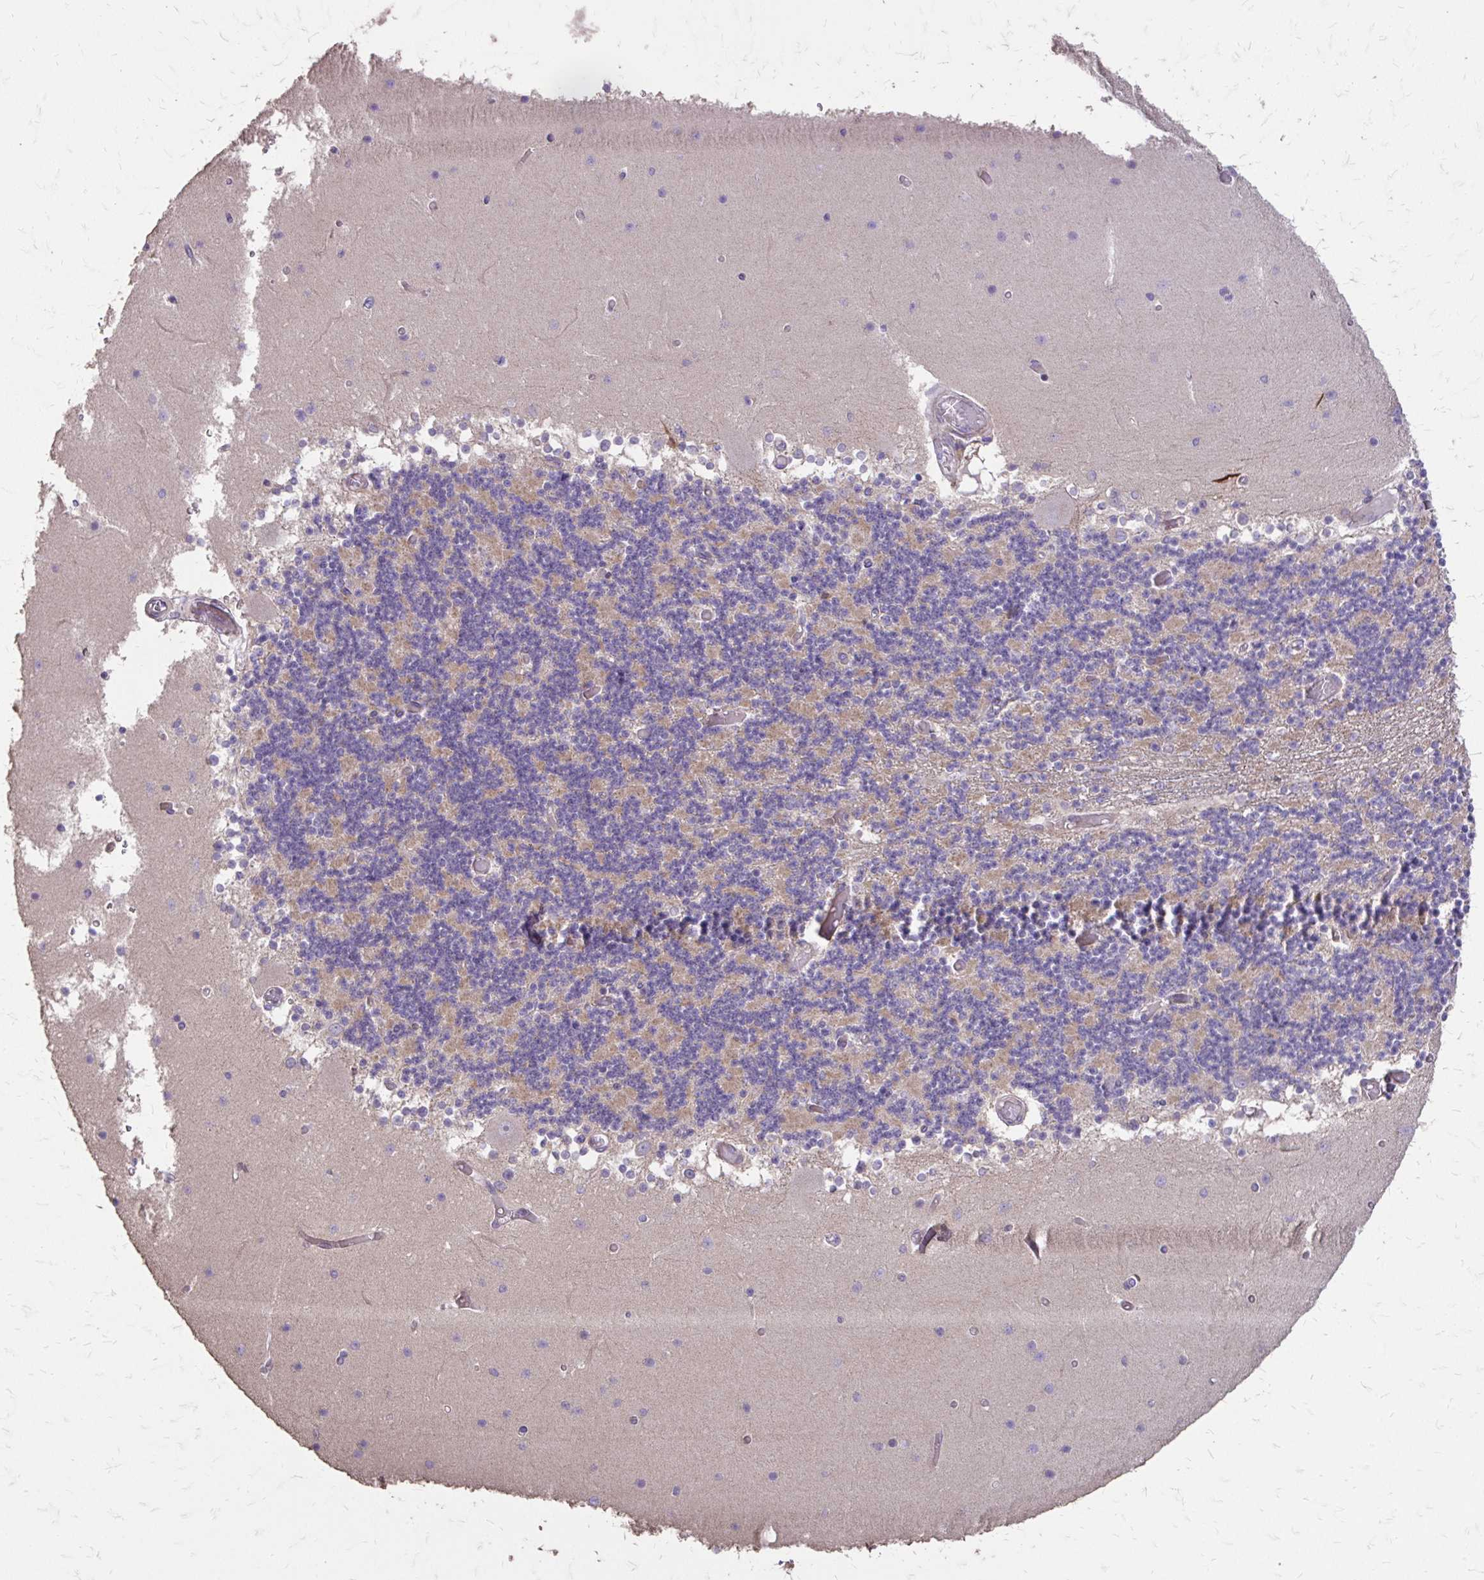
{"staining": {"intensity": "weak", "quantity": "<25%", "location": "cytoplasmic/membranous"}, "tissue": "cerebellum", "cell_type": "Cells in granular layer", "image_type": "normal", "snomed": [{"axis": "morphology", "description": "Normal tissue, NOS"}, {"axis": "topography", "description": "Cerebellum"}], "caption": "This histopathology image is of benign cerebellum stained with immunohistochemistry (IHC) to label a protein in brown with the nuclei are counter-stained blue. There is no staining in cells in granular layer. (DAB immunohistochemistry (IHC) visualized using brightfield microscopy, high magnification).", "gene": "MYORG", "patient": {"sex": "female", "age": 28}}